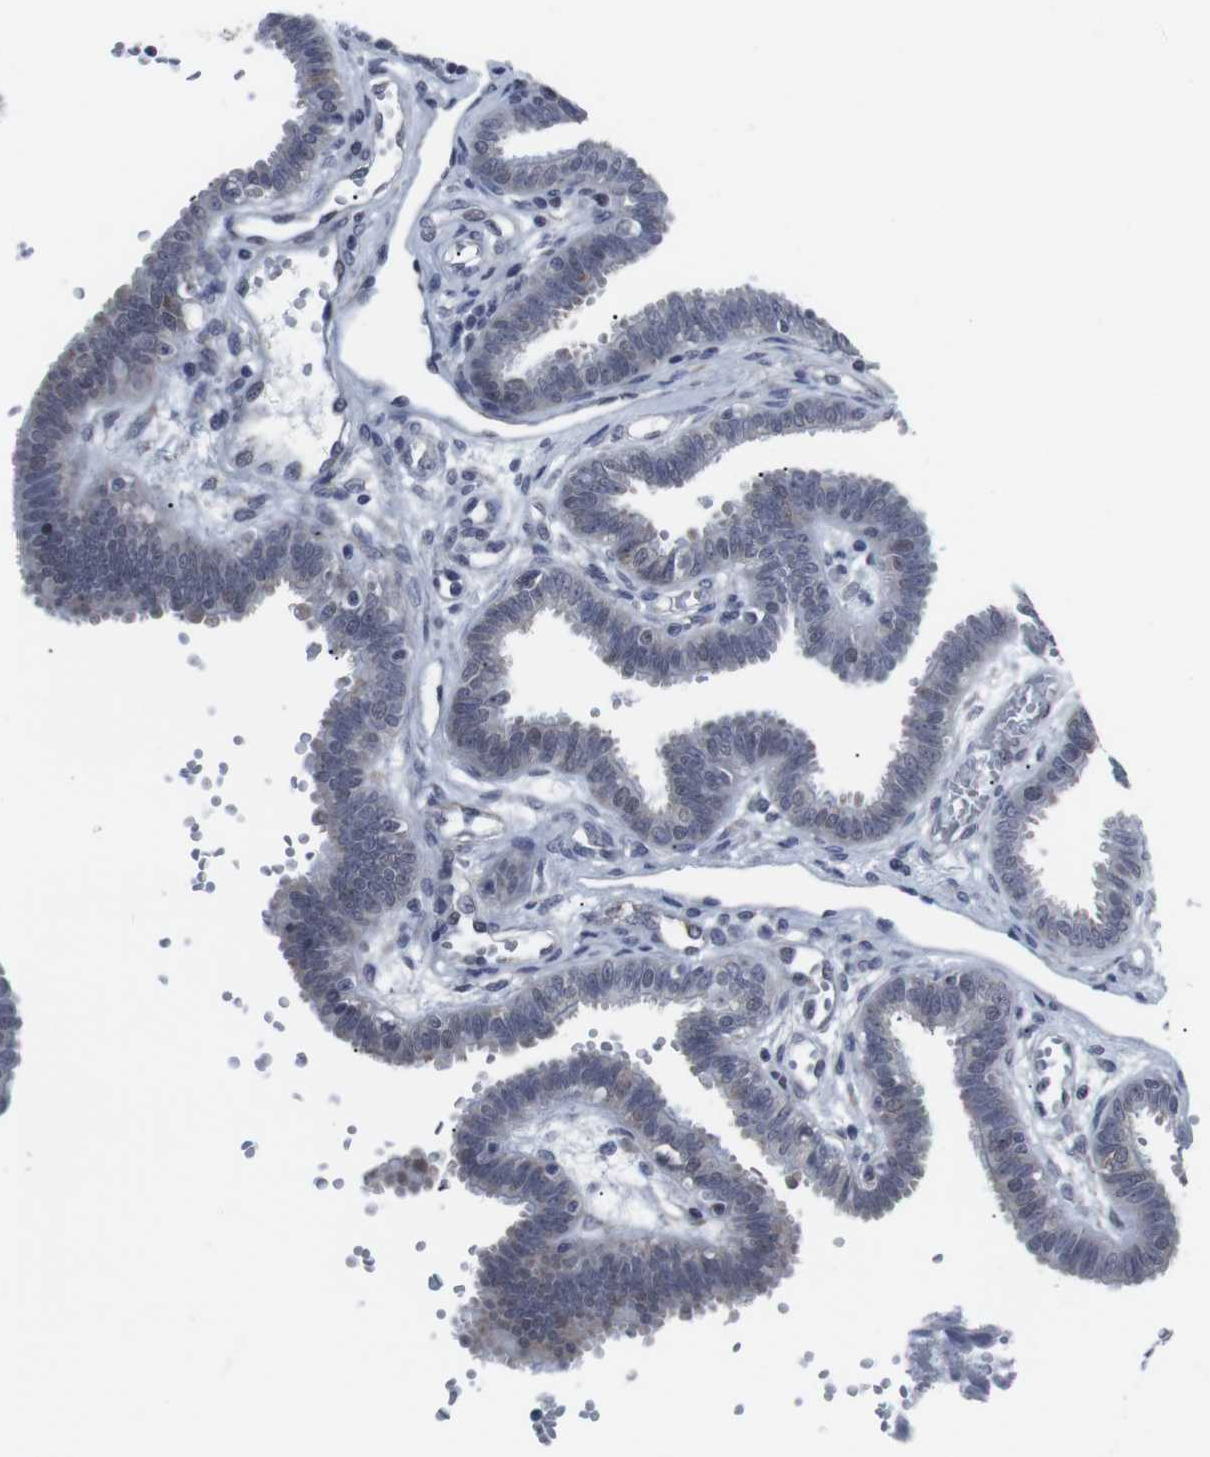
{"staining": {"intensity": "weak", "quantity": "<25%", "location": "cytoplasmic/membranous"}, "tissue": "fallopian tube", "cell_type": "Glandular cells", "image_type": "normal", "snomed": [{"axis": "morphology", "description": "Normal tissue, NOS"}, {"axis": "topography", "description": "Fallopian tube"}], "caption": "This is an immunohistochemistry histopathology image of normal human fallopian tube. There is no staining in glandular cells.", "gene": "GEMIN2", "patient": {"sex": "female", "age": 32}}